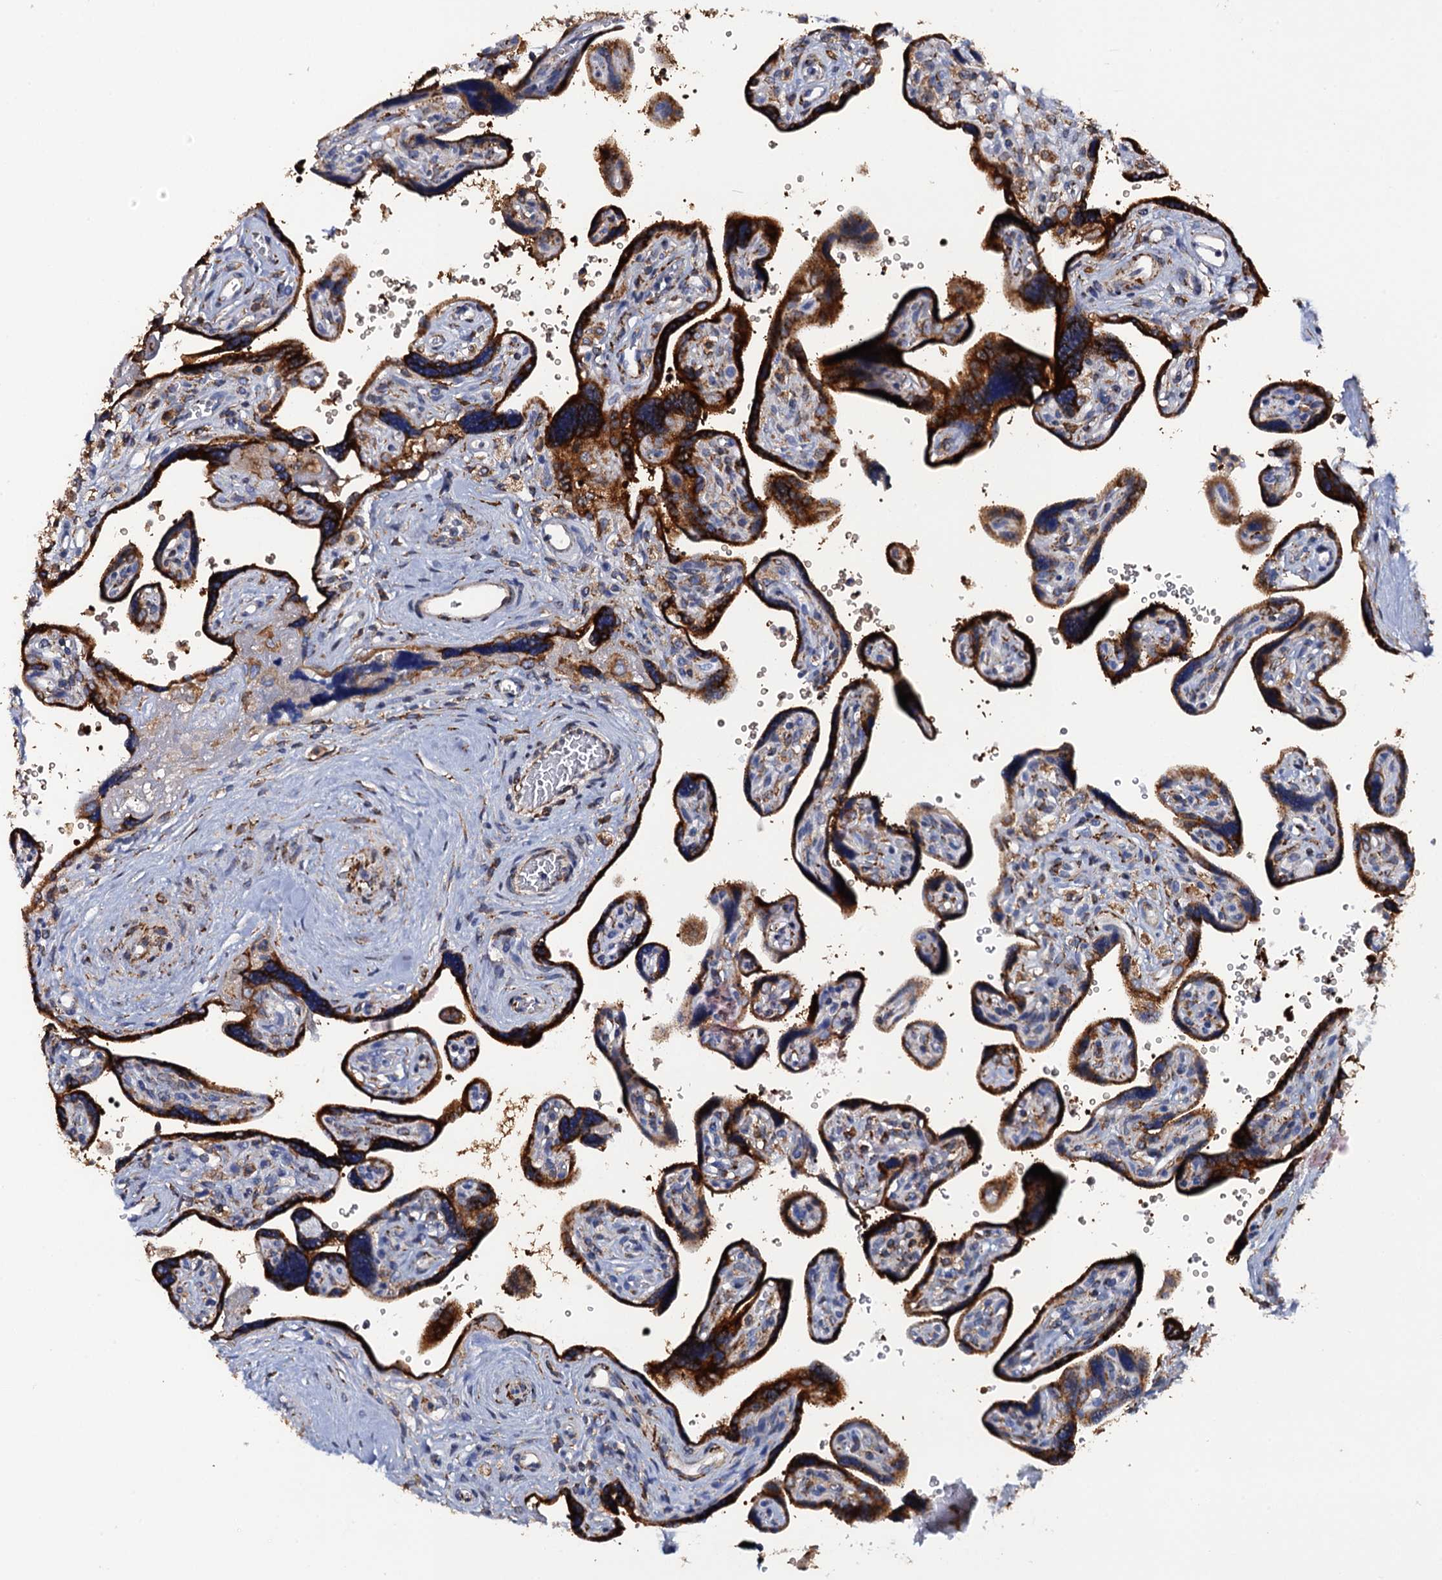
{"staining": {"intensity": "moderate", "quantity": ">75%", "location": "cytoplasmic/membranous"}, "tissue": "placenta", "cell_type": "Decidual cells", "image_type": "normal", "snomed": [{"axis": "morphology", "description": "Normal tissue, NOS"}, {"axis": "topography", "description": "Placenta"}], "caption": "Normal placenta shows moderate cytoplasmic/membranous staining in about >75% of decidual cells, visualized by immunohistochemistry. (Brightfield microscopy of DAB IHC at high magnification).", "gene": "POGLUT3", "patient": {"sex": "female", "age": 39}}